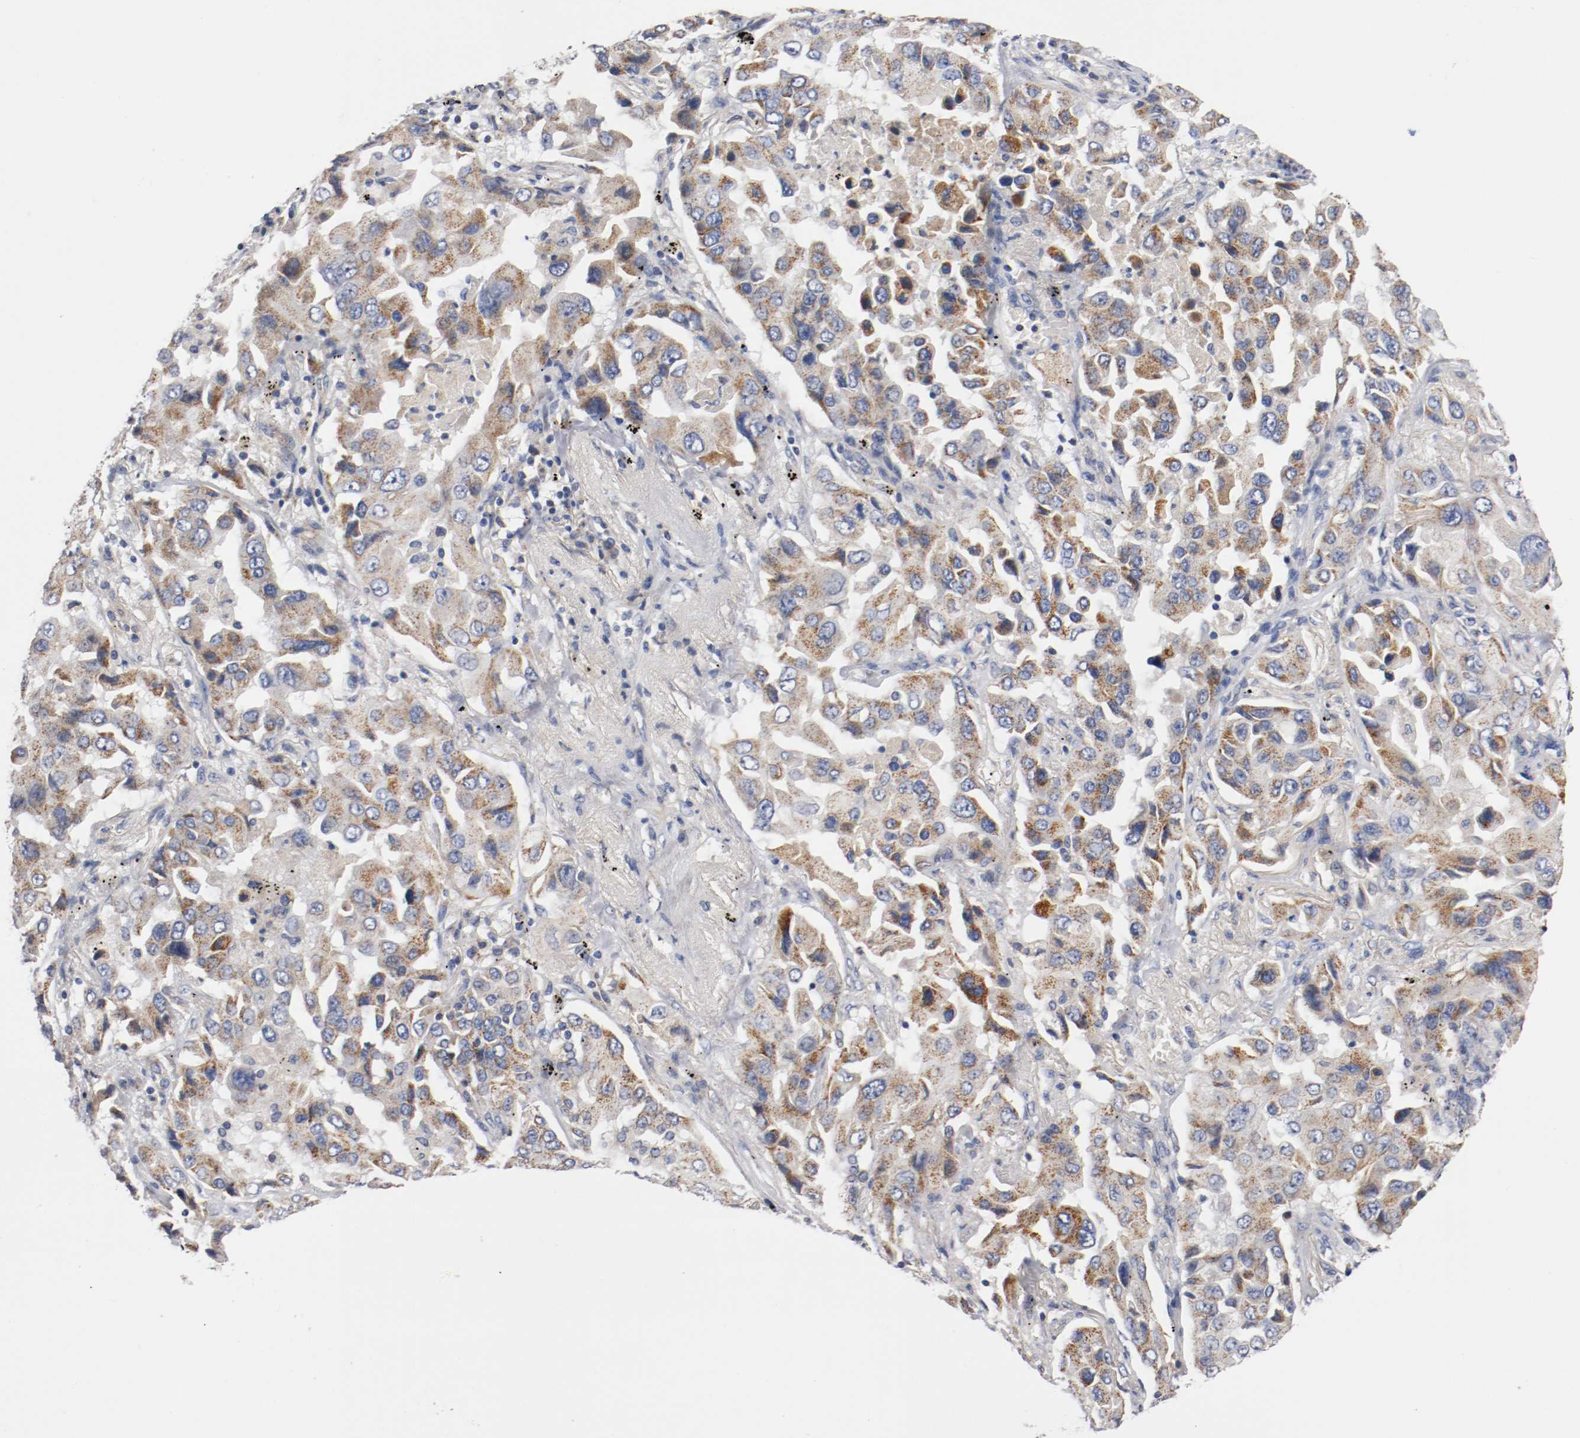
{"staining": {"intensity": "weak", "quantity": "25%-75%", "location": "cytoplasmic/membranous"}, "tissue": "lung cancer", "cell_type": "Tumor cells", "image_type": "cancer", "snomed": [{"axis": "morphology", "description": "Adenocarcinoma, NOS"}, {"axis": "topography", "description": "Lung"}], "caption": "Immunohistochemistry (IHC) (DAB (3,3'-diaminobenzidine)) staining of adenocarcinoma (lung) exhibits weak cytoplasmic/membranous protein expression in about 25%-75% of tumor cells.", "gene": "PCSK6", "patient": {"sex": "female", "age": 65}}